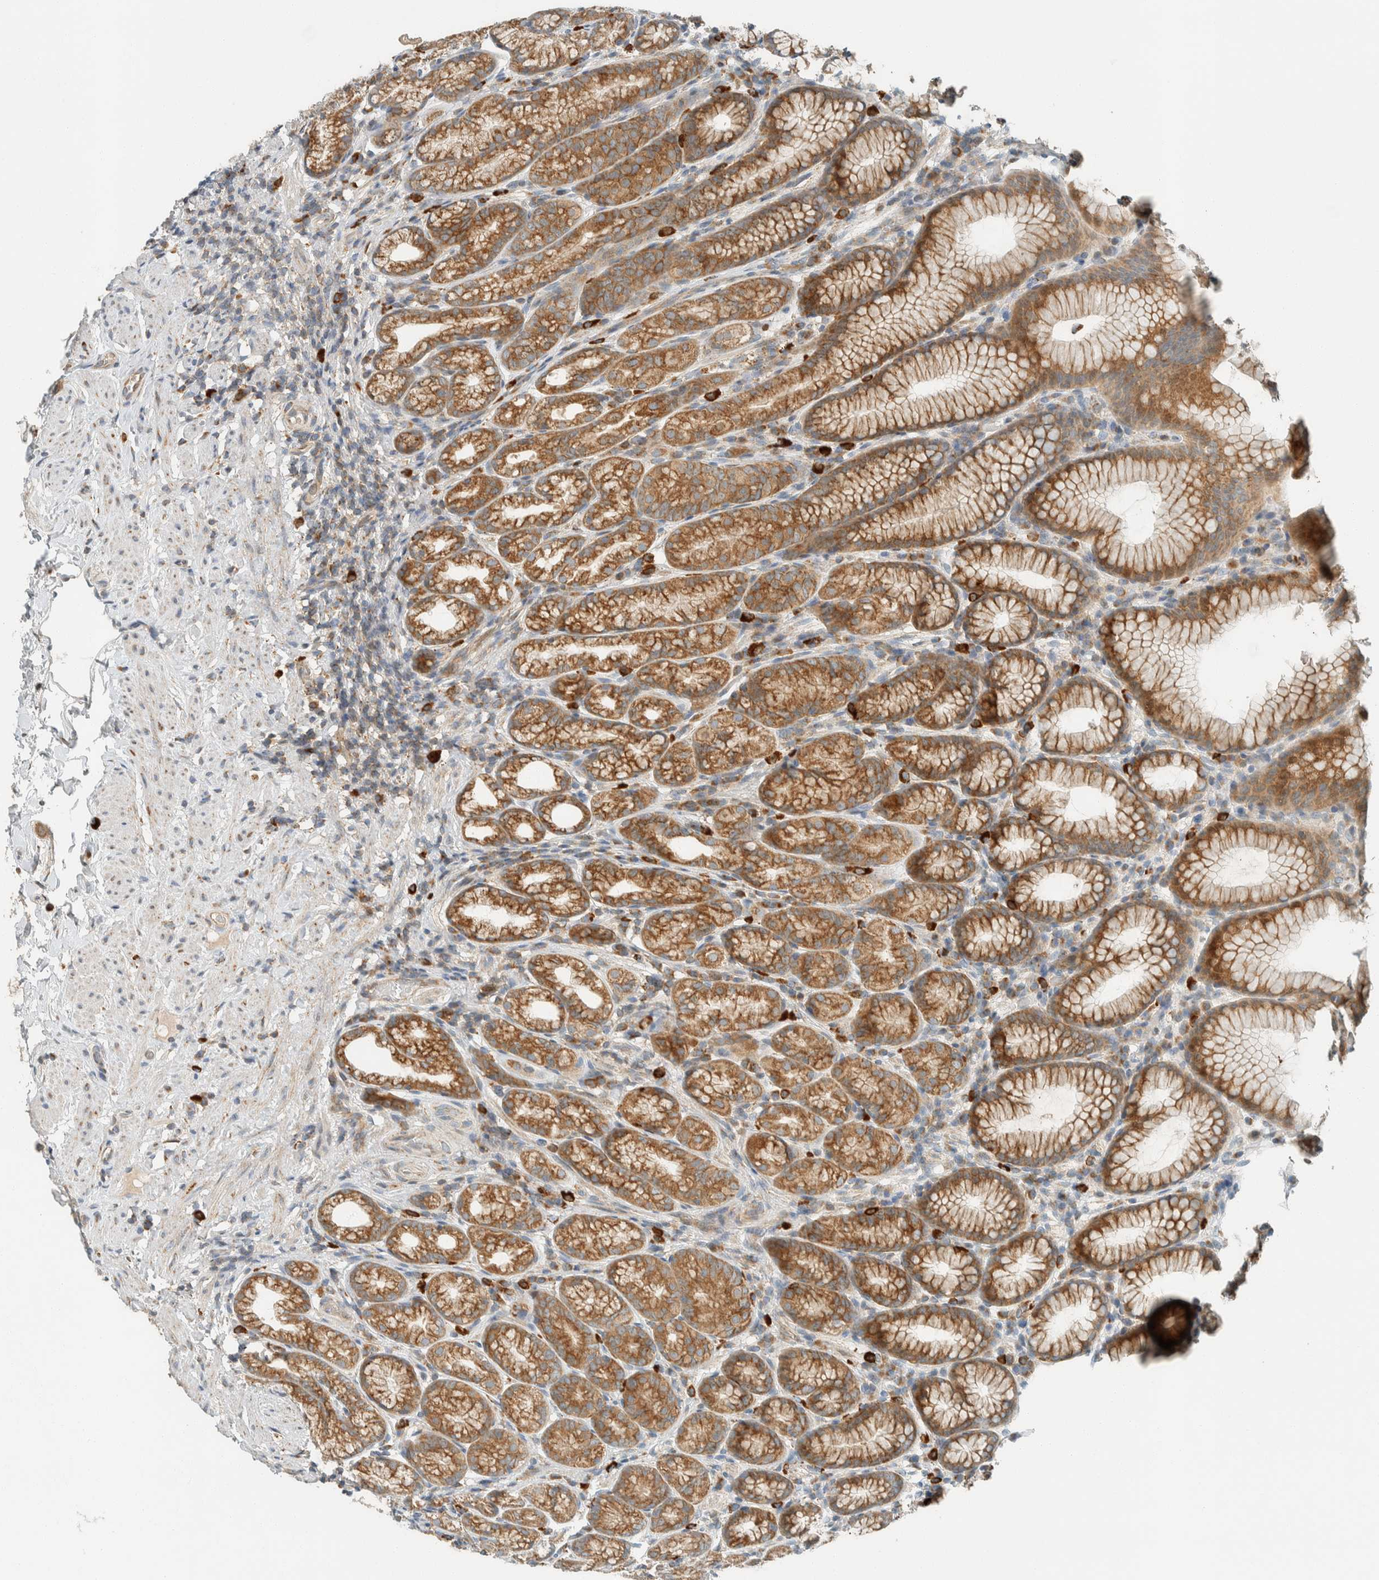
{"staining": {"intensity": "moderate", "quantity": ">75%", "location": "cytoplasmic/membranous"}, "tissue": "stomach", "cell_type": "Glandular cells", "image_type": "normal", "snomed": [{"axis": "morphology", "description": "Normal tissue, NOS"}, {"axis": "topography", "description": "Stomach"}], "caption": "Immunohistochemistry (IHC) photomicrograph of benign stomach: human stomach stained using IHC shows medium levels of moderate protein expression localized specifically in the cytoplasmic/membranous of glandular cells, appearing as a cytoplasmic/membranous brown color.", "gene": "SPAG5", "patient": {"sex": "male", "age": 42}}